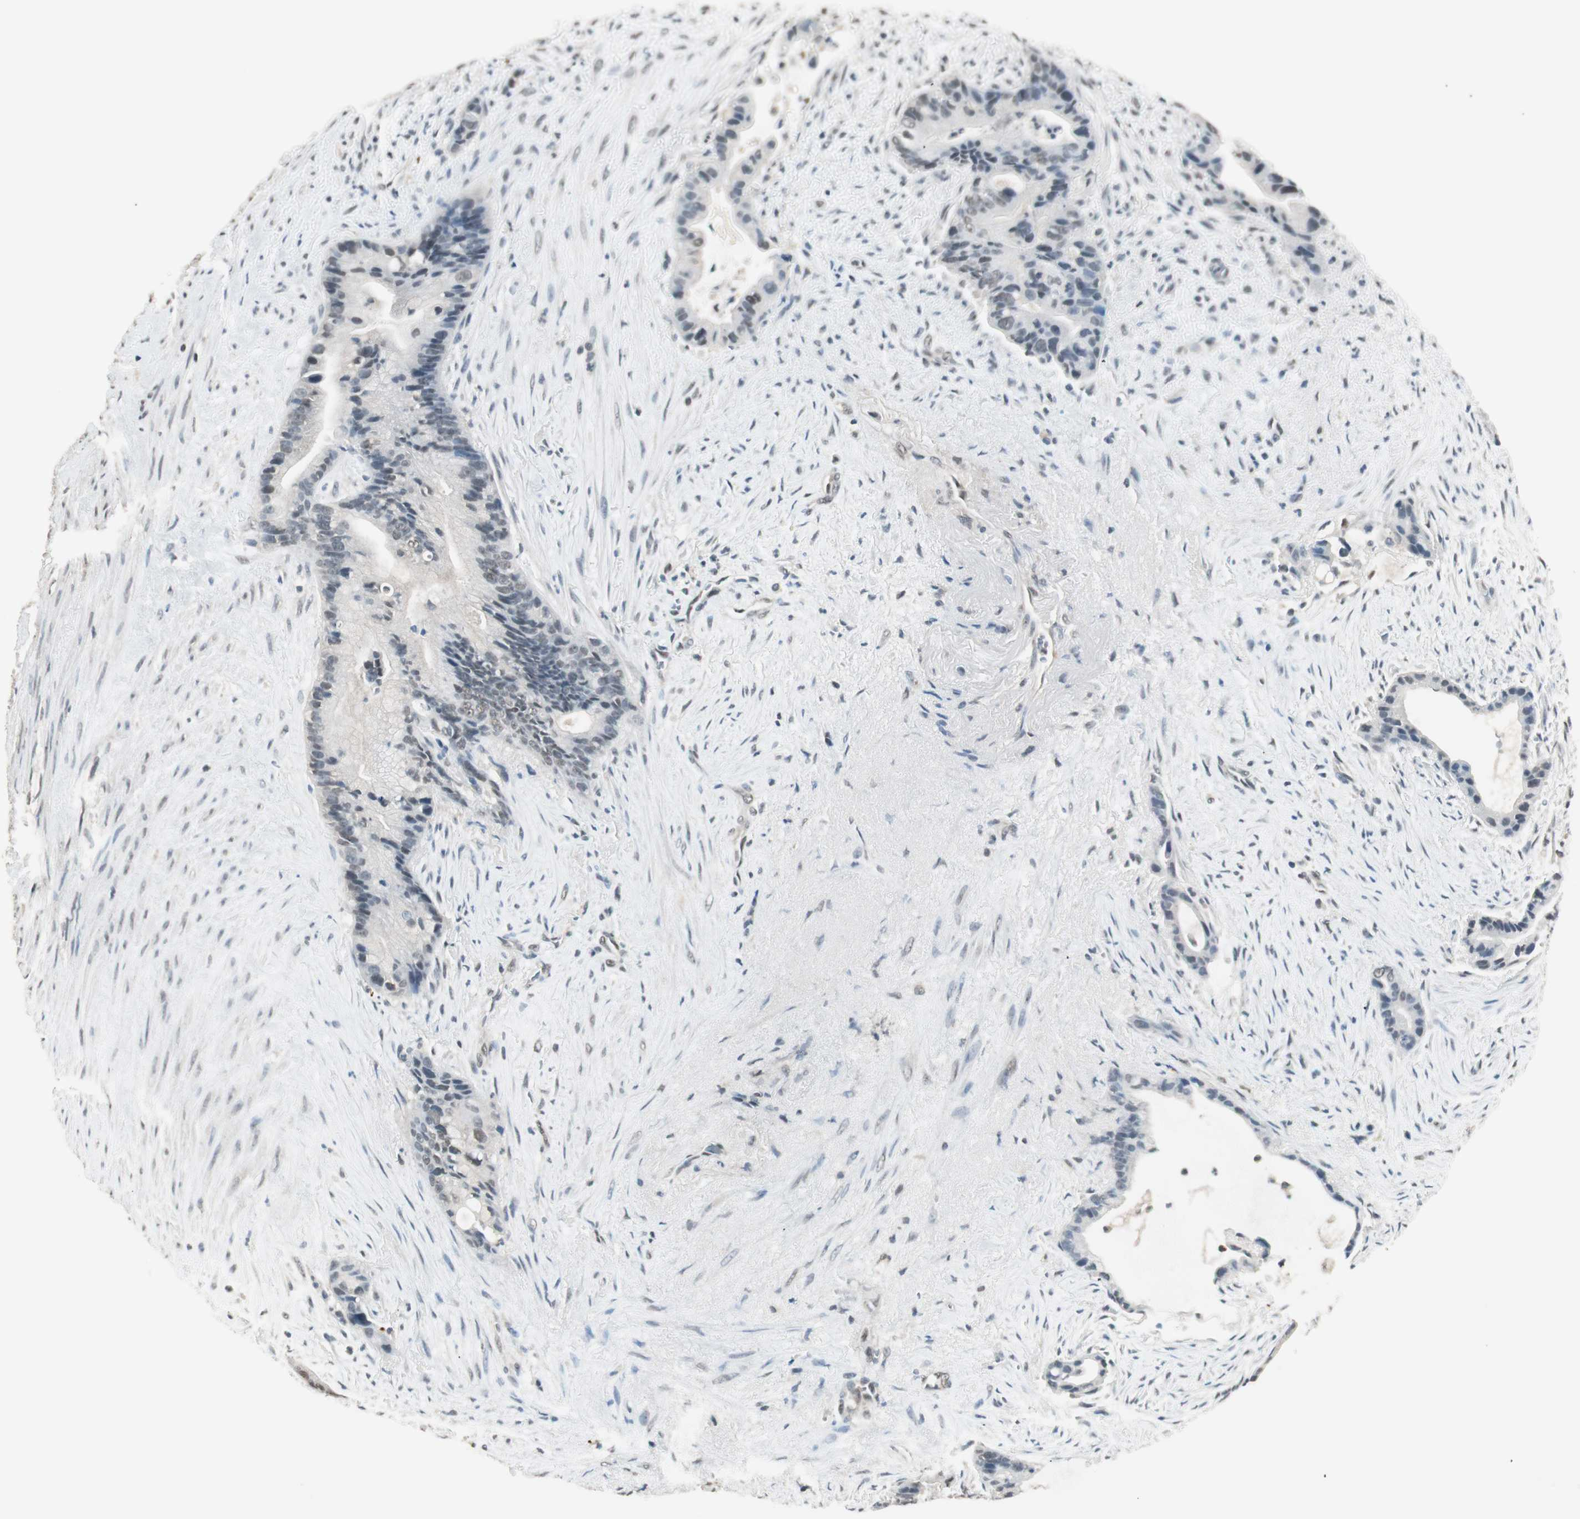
{"staining": {"intensity": "weak", "quantity": "<25%", "location": "nuclear"}, "tissue": "liver cancer", "cell_type": "Tumor cells", "image_type": "cancer", "snomed": [{"axis": "morphology", "description": "Cholangiocarcinoma"}, {"axis": "topography", "description": "Liver"}], "caption": "High power microscopy histopathology image of an immunohistochemistry image of liver cancer (cholangiocarcinoma), revealing no significant staining in tumor cells. (IHC, brightfield microscopy, high magnification).", "gene": "USP5", "patient": {"sex": "female", "age": 55}}